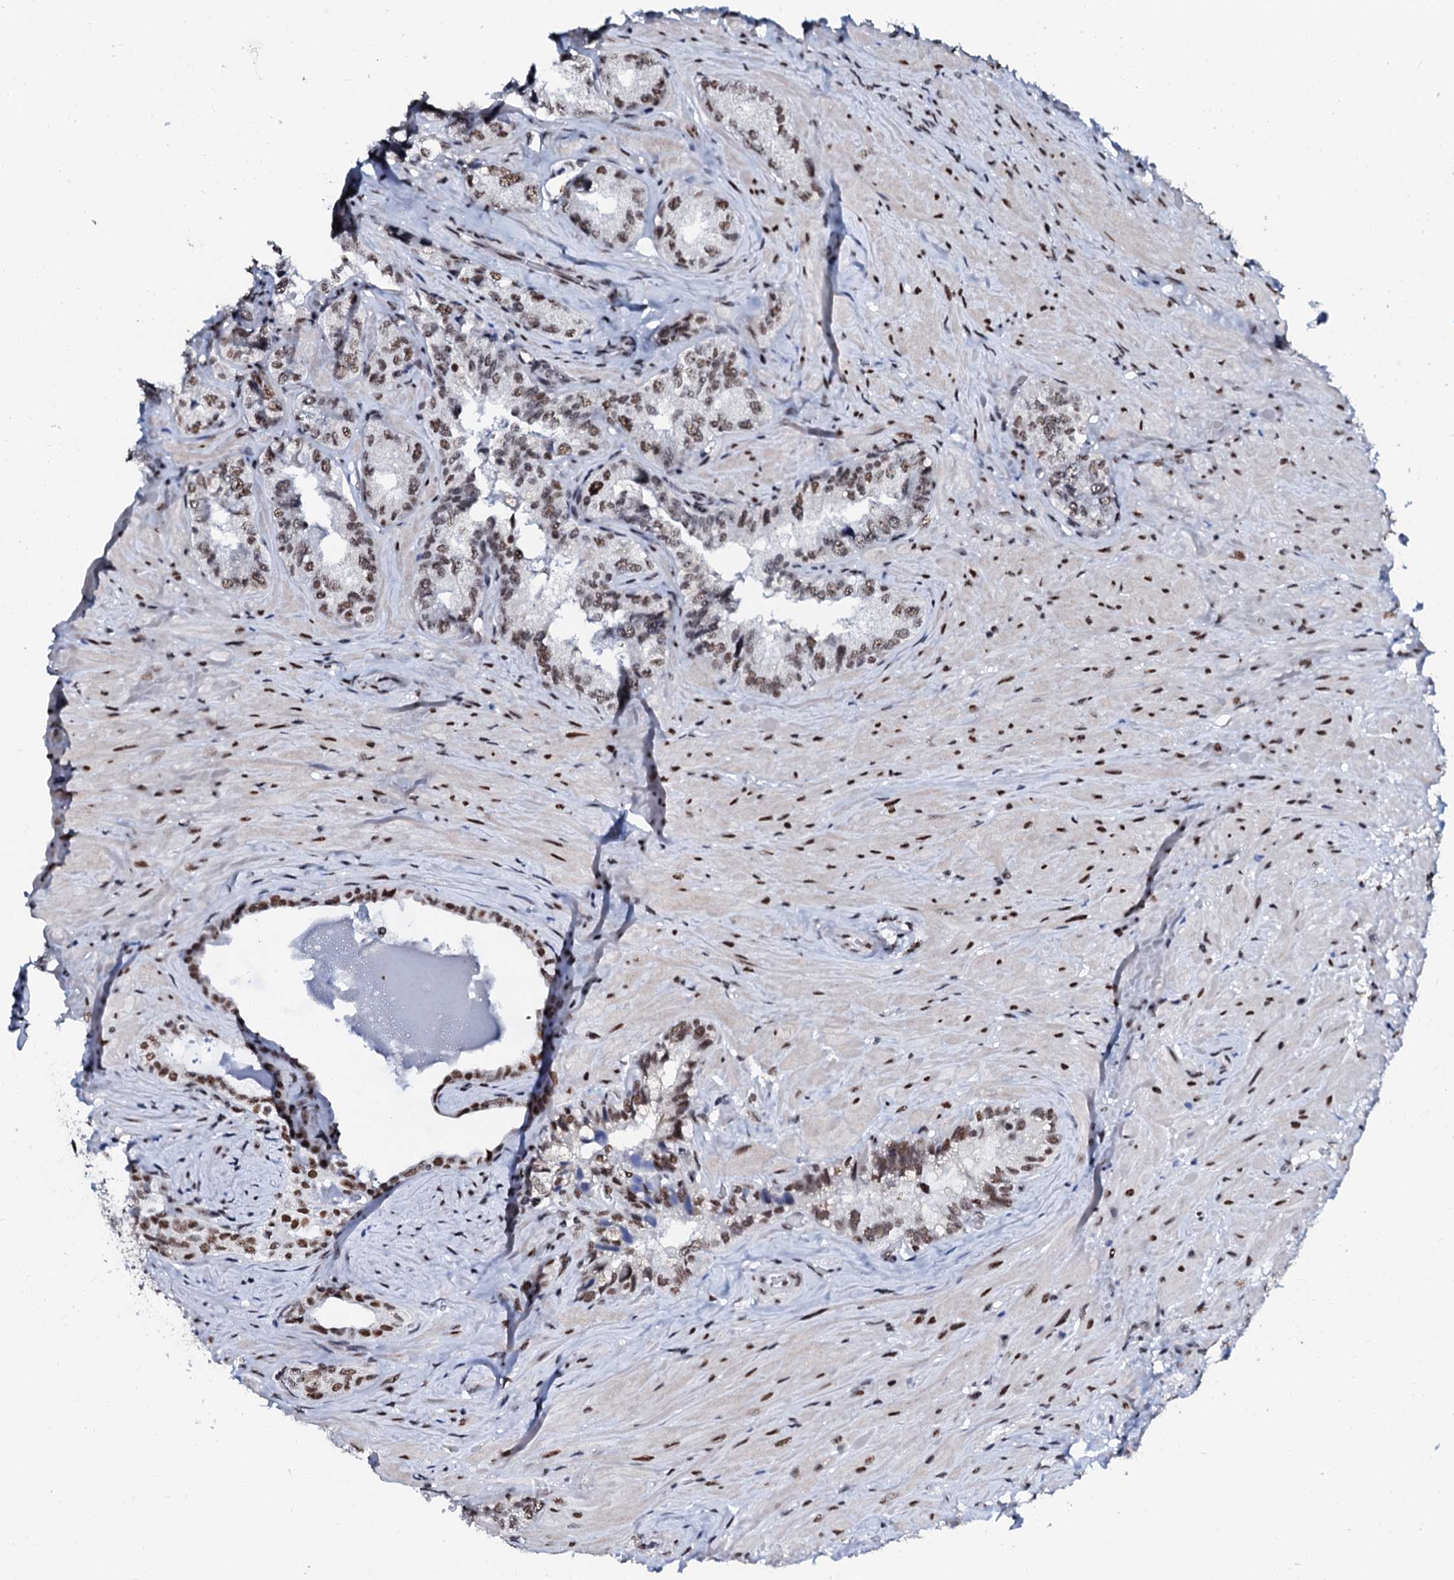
{"staining": {"intensity": "moderate", "quantity": ">75%", "location": "nuclear"}, "tissue": "seminal vesicle", "cell_type": "Glandular cells", "image_type": "normal", "snomed": [{"axis": "morphology", "description": "Normal tissue, NOS"}, {"axis": "topography", "description": "Seminal veicle"}, {"axis": "topography", "description": "Peripheral nerve tissue"}], "caption": "An image of seminal vesicle stained for a protein demonstrates moderate nuclear brown staining in glandular cells. (Stains: DAB (3,3'-diaminobenzidine) in brown, nuclei in blue, Microscopy: brightfield microscopy at high magnification).", "gene": "SLTM", "patient": {"sex": "male", "age": 67}}